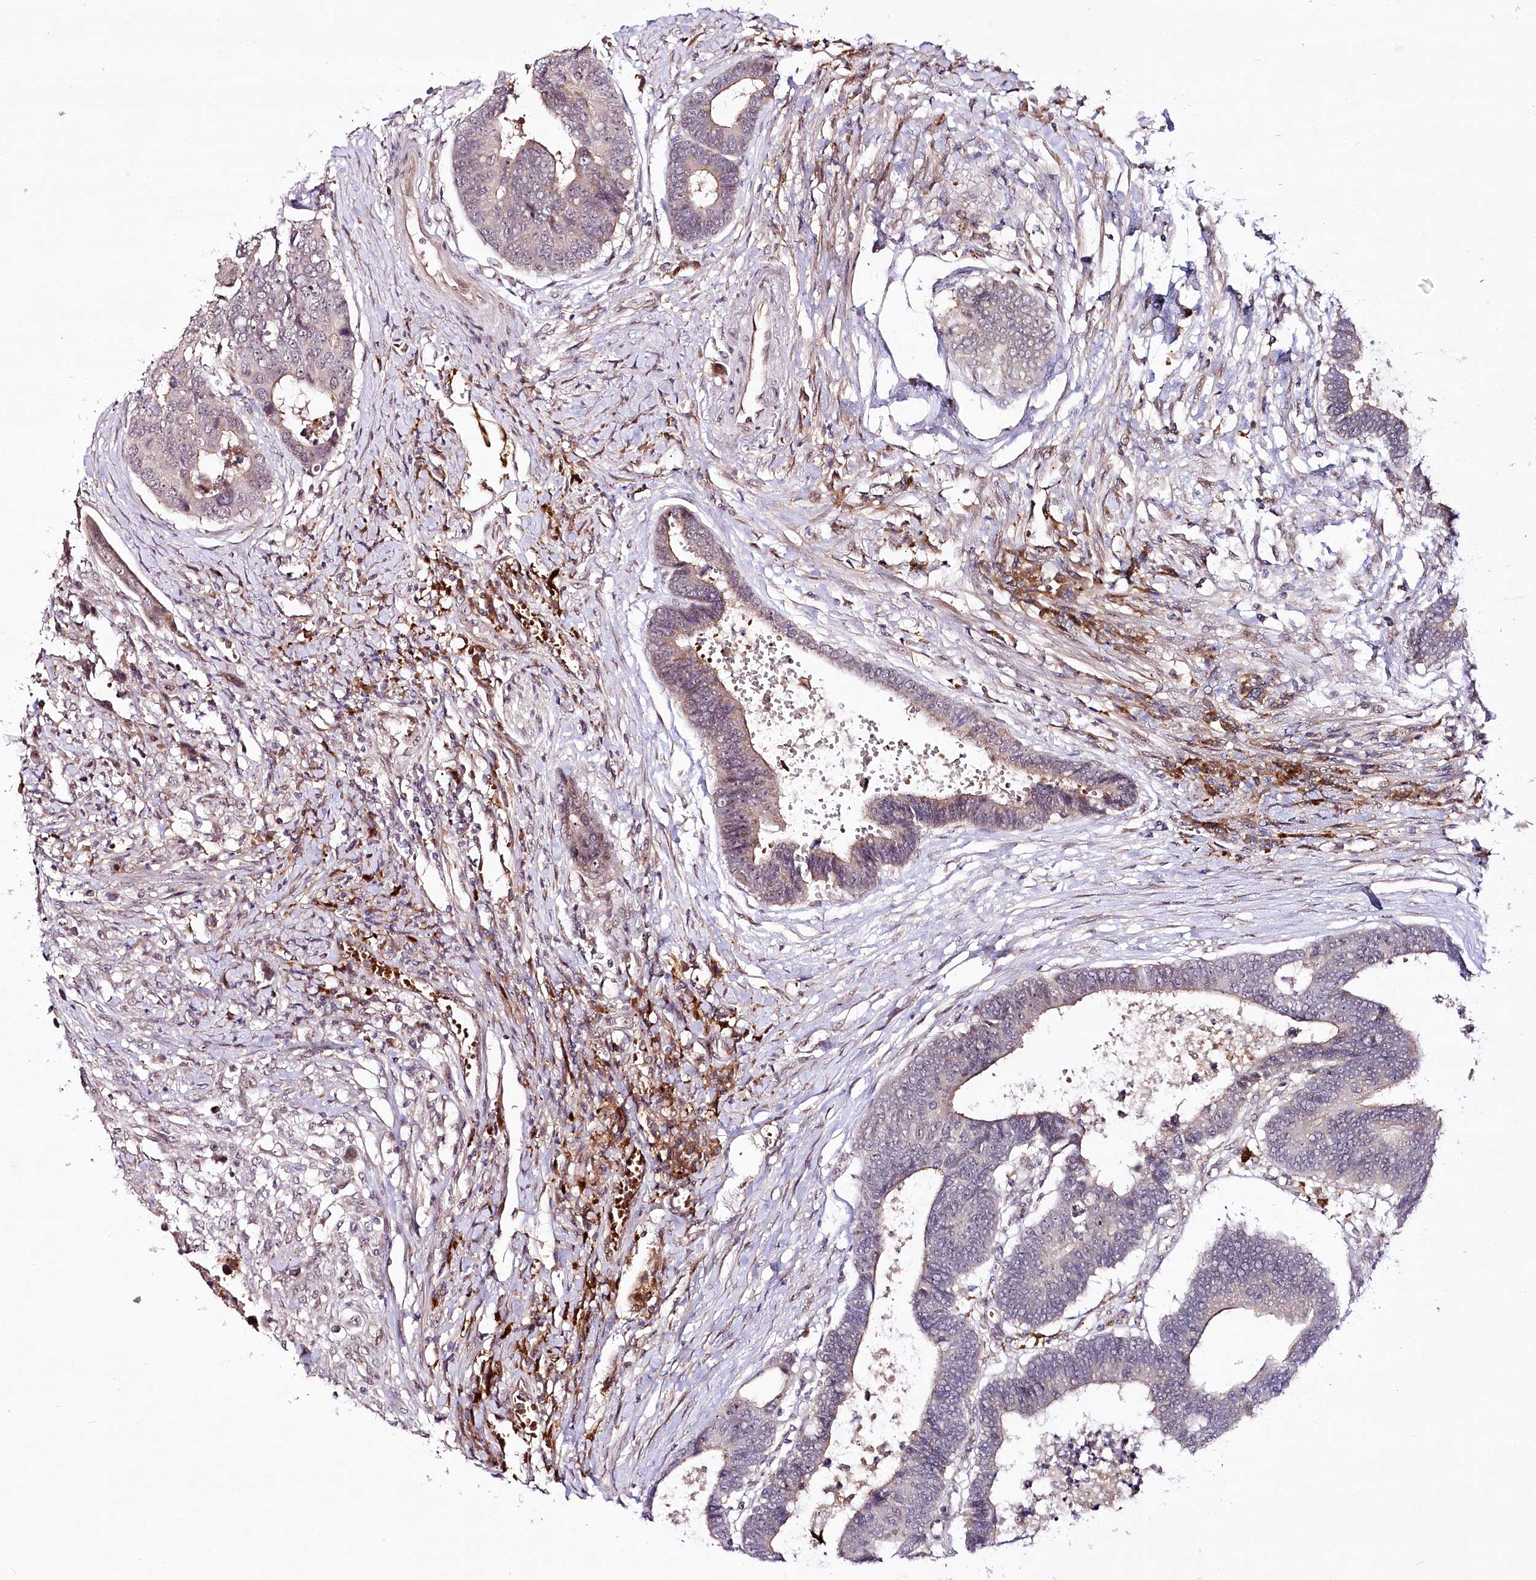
{"staining": {"intensity": "moderate", "quantity": "<25%", "location": "cytoplasmic/membranous"}, "tissue": "colorectal cancer", "cell_type": "Tumor cells", "image_type": "cancer", "snomed": [{"axis": "morphology", "description": "Adenocarcinoma, NOS"}, {"axis": "topography", "description": "Rectum"}], "caption": "Protein expression analysis of colorectal cancer (adenocarcinoma) exhibits moderate cytoplasmic/membranous positivity in approximately <25% of tumor cells. (Stains: DAB in brown, nuclei in blue, Microscopy: brightfield microscopy at high magnification).", "gene": "WDR36", "patient": {"sex": "male", "age": 84}}